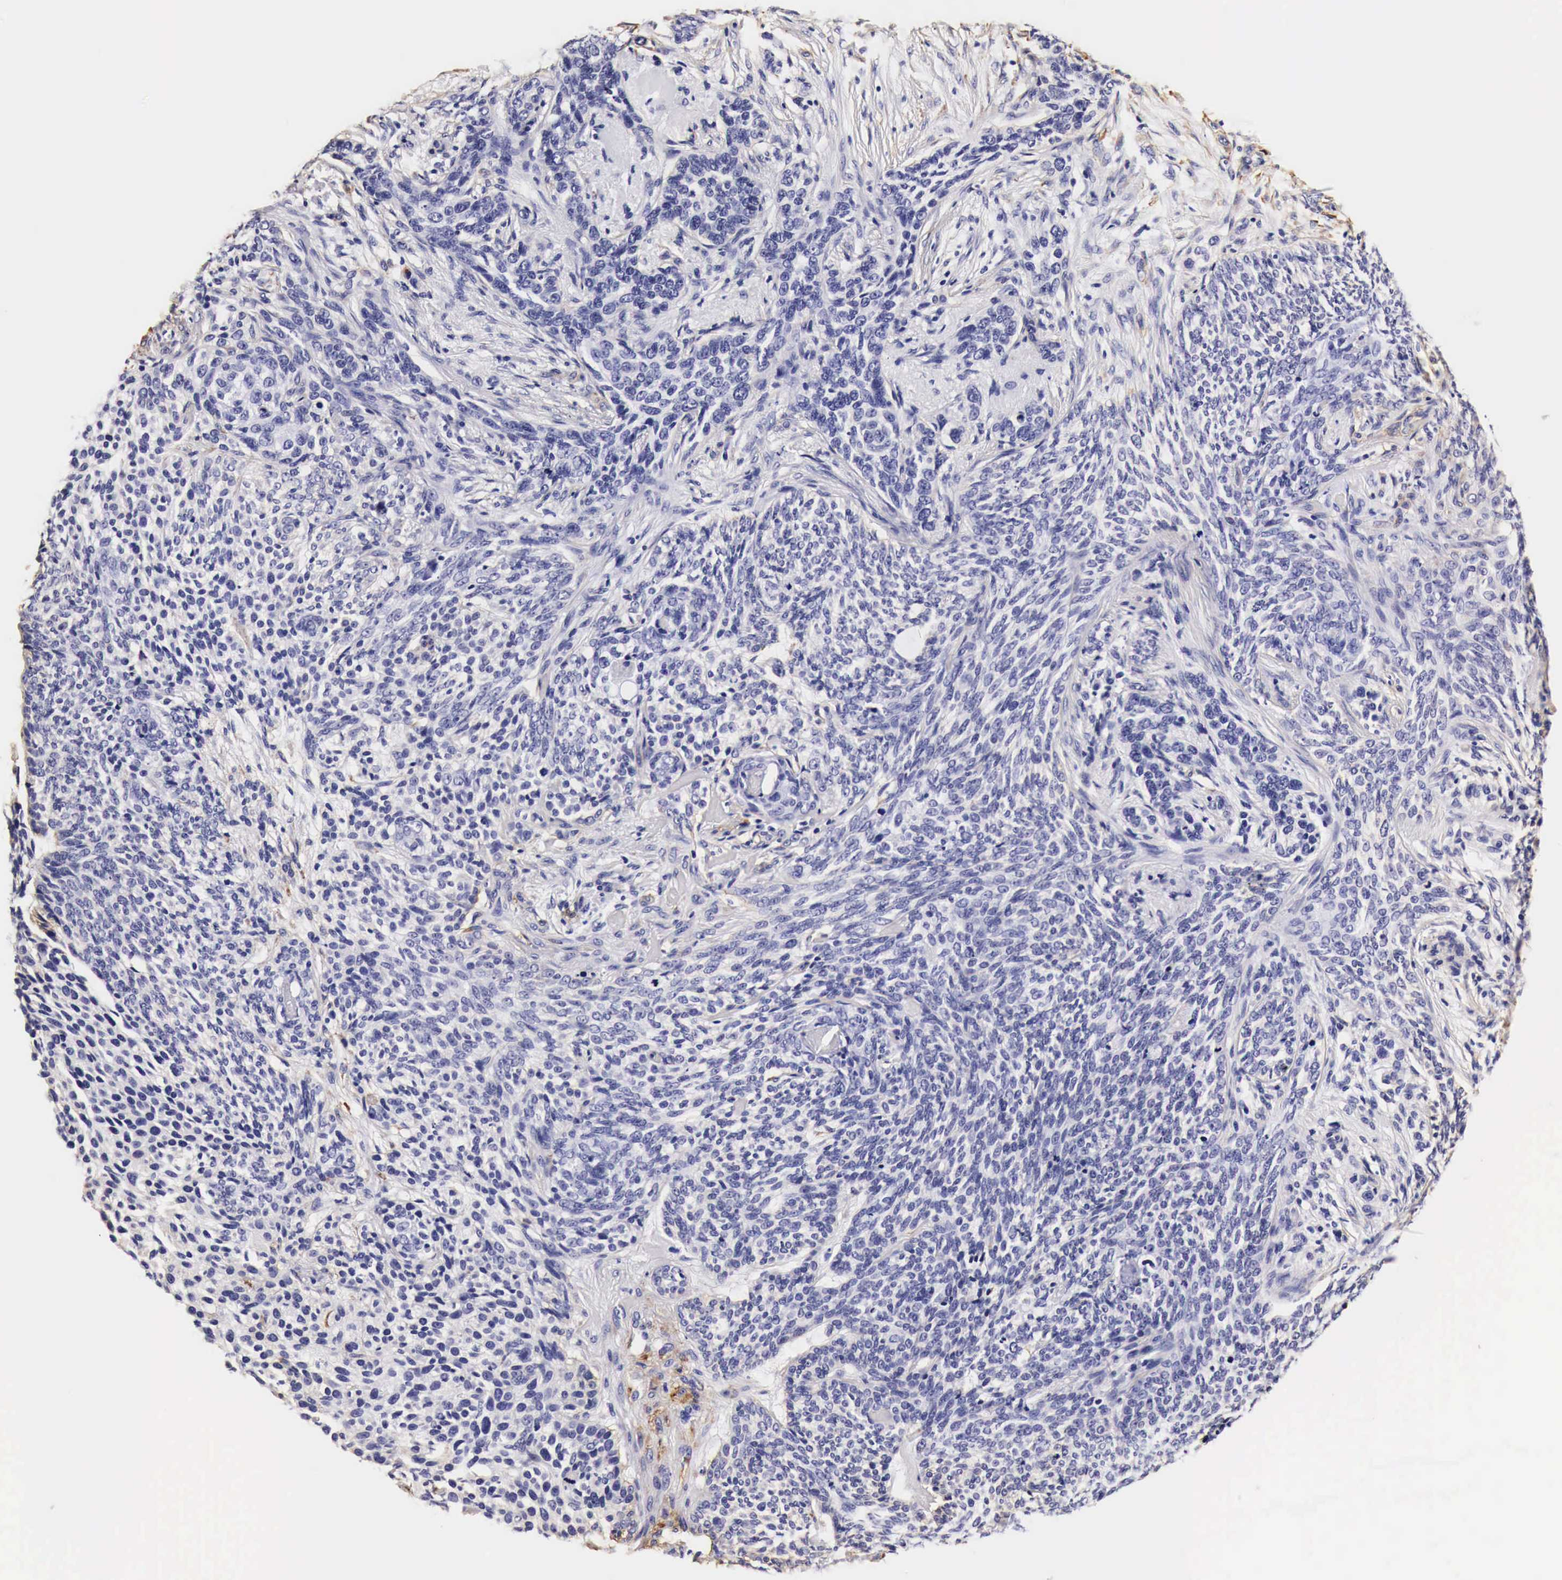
{"staining": {"intensity": "negative", "quantity": "none", "location": "none"}, "tissue": "skin cancer", "cell_type": "Tumor cells", "image_type": "cancer", "snomed": [{"axis": "morphology", "description": "Basal cell carcinoma"}, {"axis": "topography", "description": "Skin"}], "caption": "Human basal cell carcinoma (skin) stained for a protein using IHC exhibits no positivity in tumor cells.", "gene": "LAMB2", "patient": {"sex": "male", "age": 89}}